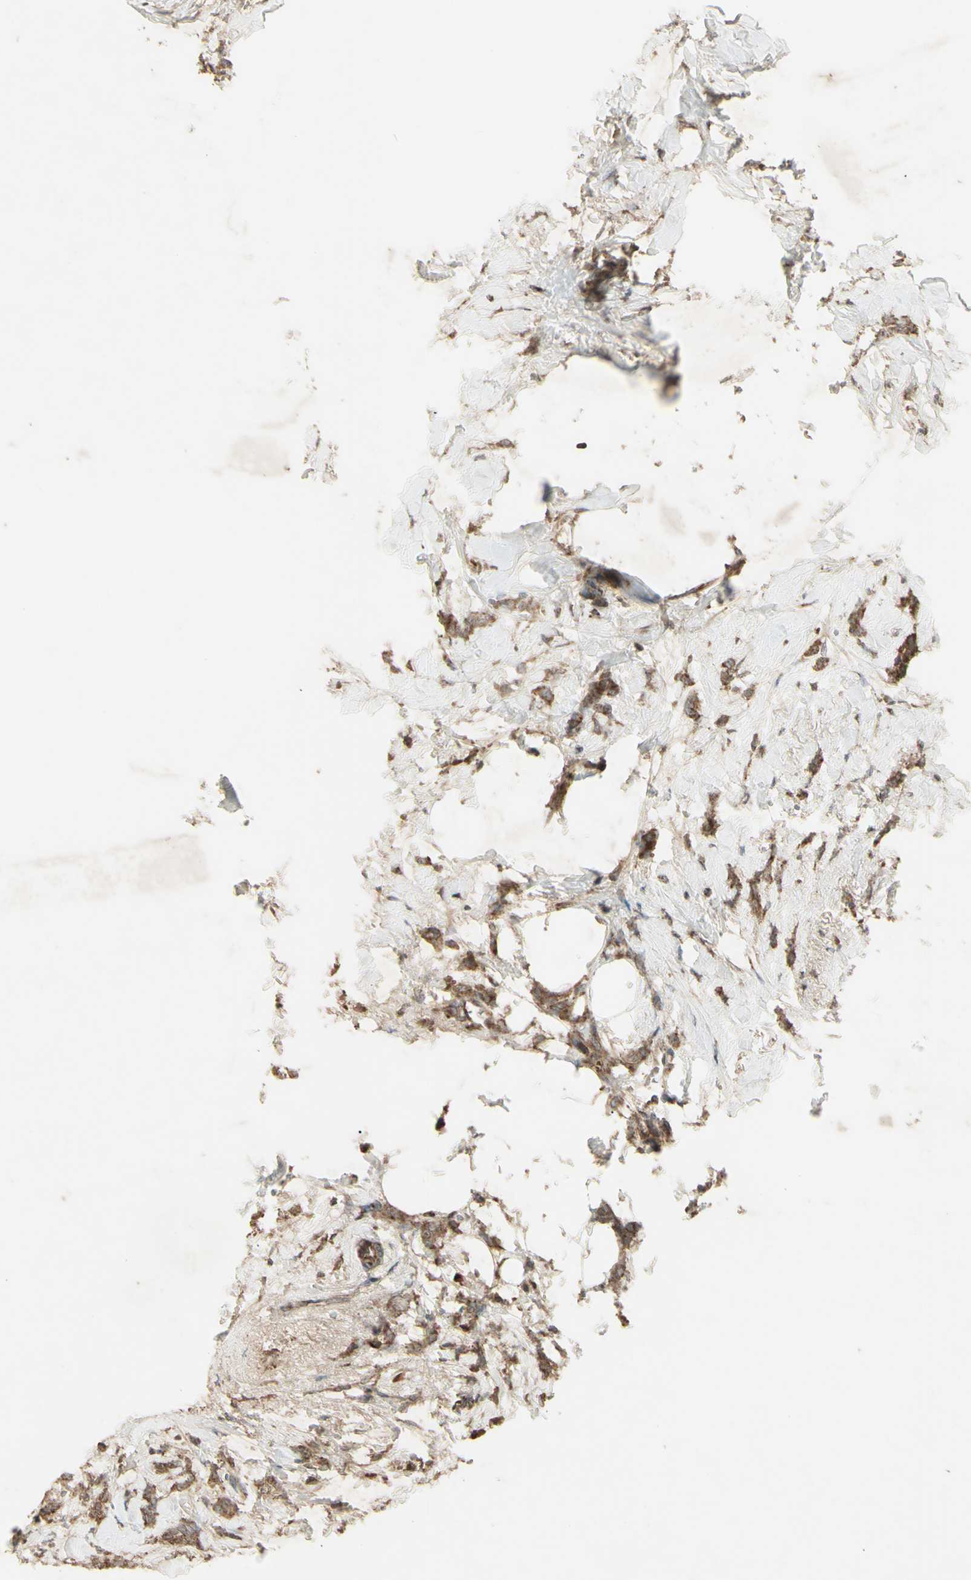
{"staining": {"intensity": "moderate", "quantity": ">75%", "location": "cytoplasmic/membranous"}, "tissue": "breast cancer", "cell_type": "Tumor cells", "image_type": "cancer", "snomed": [{"axis": "morphology", "description": "Lobular carcinoma, in situ"}, {"axis": "morphology", "description": "Lobular carcinoma"}, {"axis": "topography", "description": "Breast"}], "caption": "A medium amount of moderate cytoplasmic/membranous staining is appreciated in about >75% of tumor cells in breast cancer tissue. Using DAB (3,3'-diaminobenzidine) (brown) and hematoxylin (blue) stains, captured at high magnification using brightfield microscopy.", "gene": "AP1G1", "patient": {"sex": "female", "age": 41}}